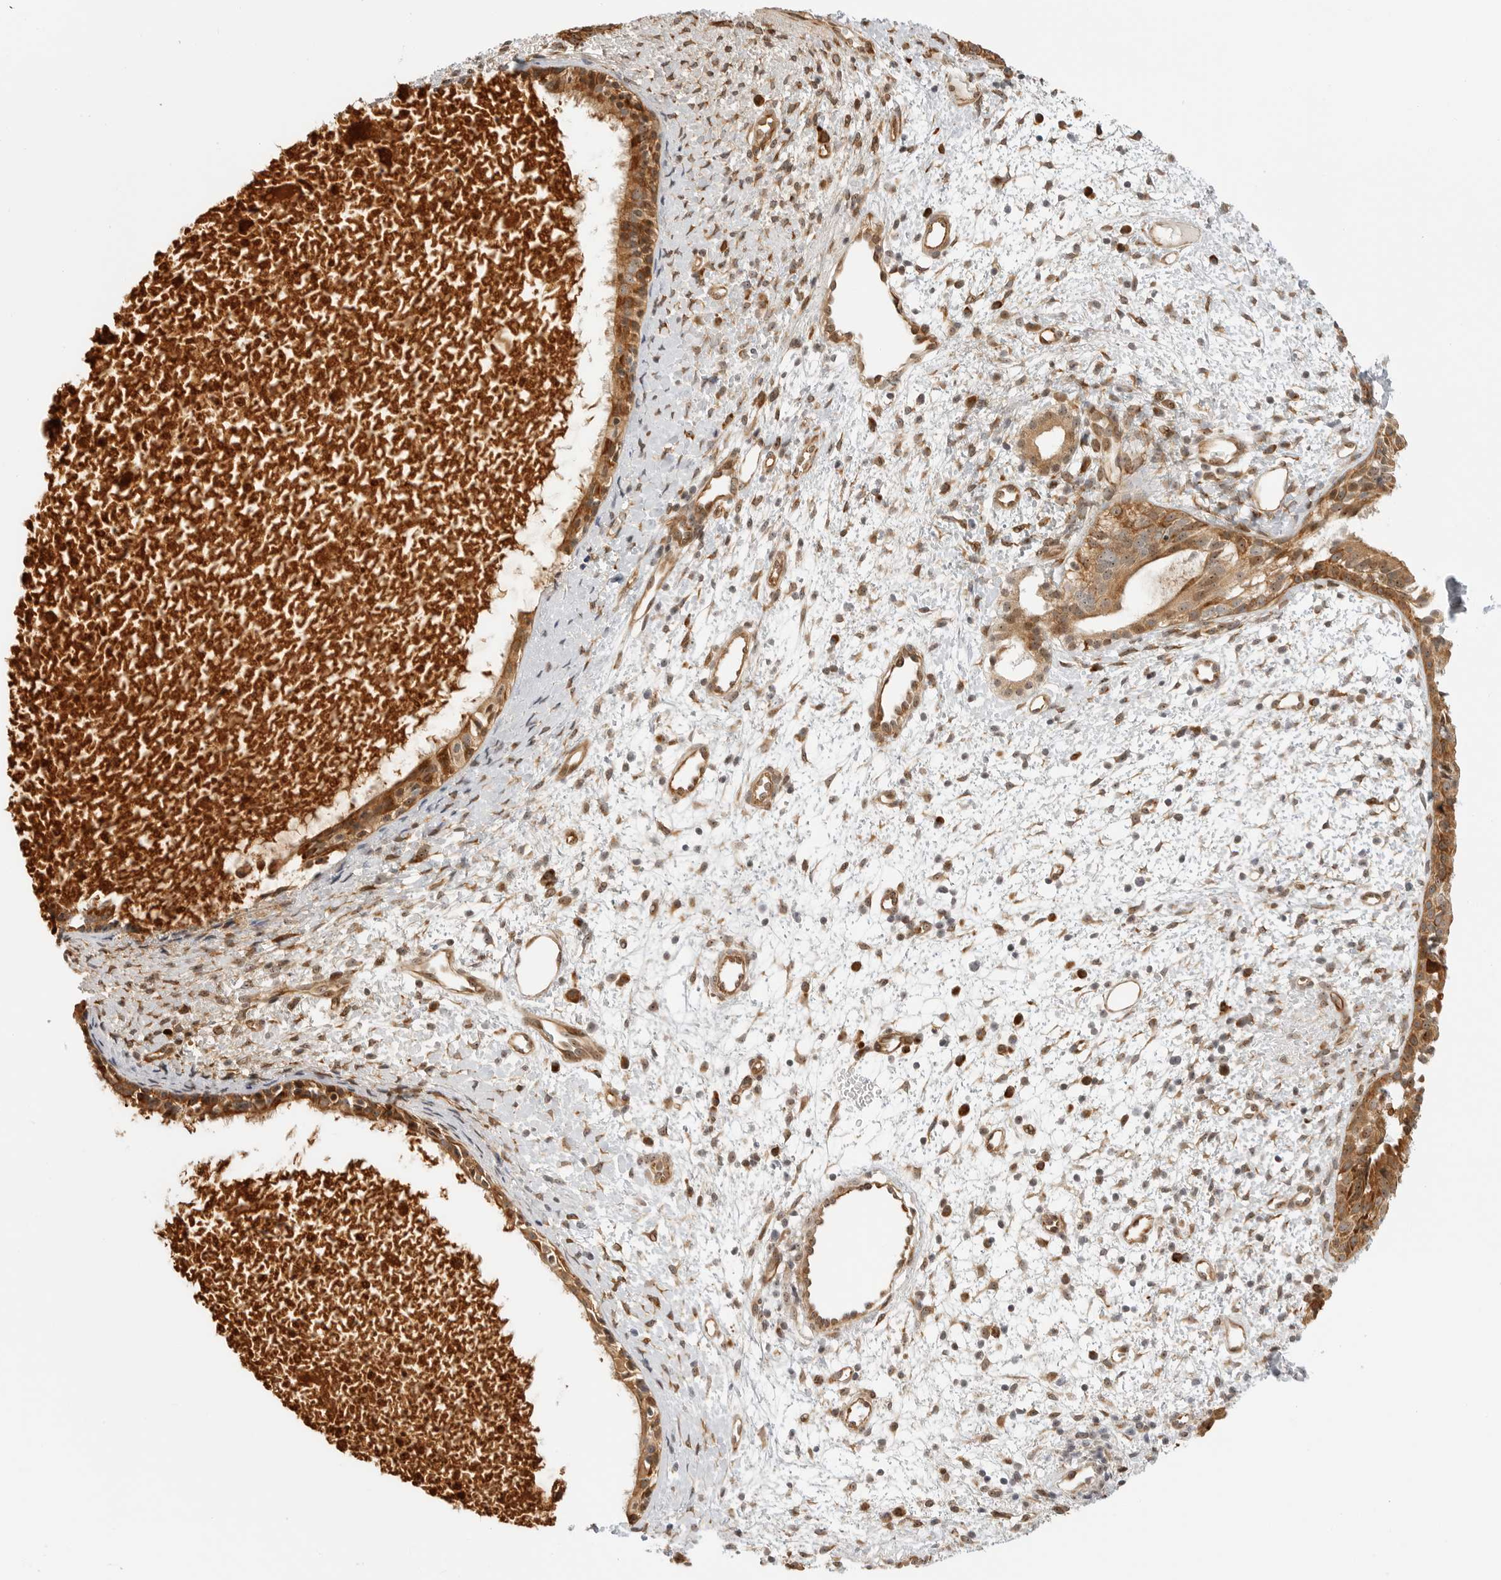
{"staining": {"intensity": "strong", "quantity": ">75%", "location": "cytoplasmic/membranous"}, "tissue": "nasopharynx", "cell_type": "Respiratory epithelial cells", "image_type": "normal", "snomed": [{"axis": "morphology", "description": "Normal tissue, NOS"}, {"axis": "topography", "description": "Nasopharynx"}], "caption": "Protein staining of normal nasopharynx exhibits strong cytoplasmic/membranous positivity in approximately >75% of respiratory epithelial cells.", "gene": "DSCC1", "patient": {"sex": "male", "age": 22}}